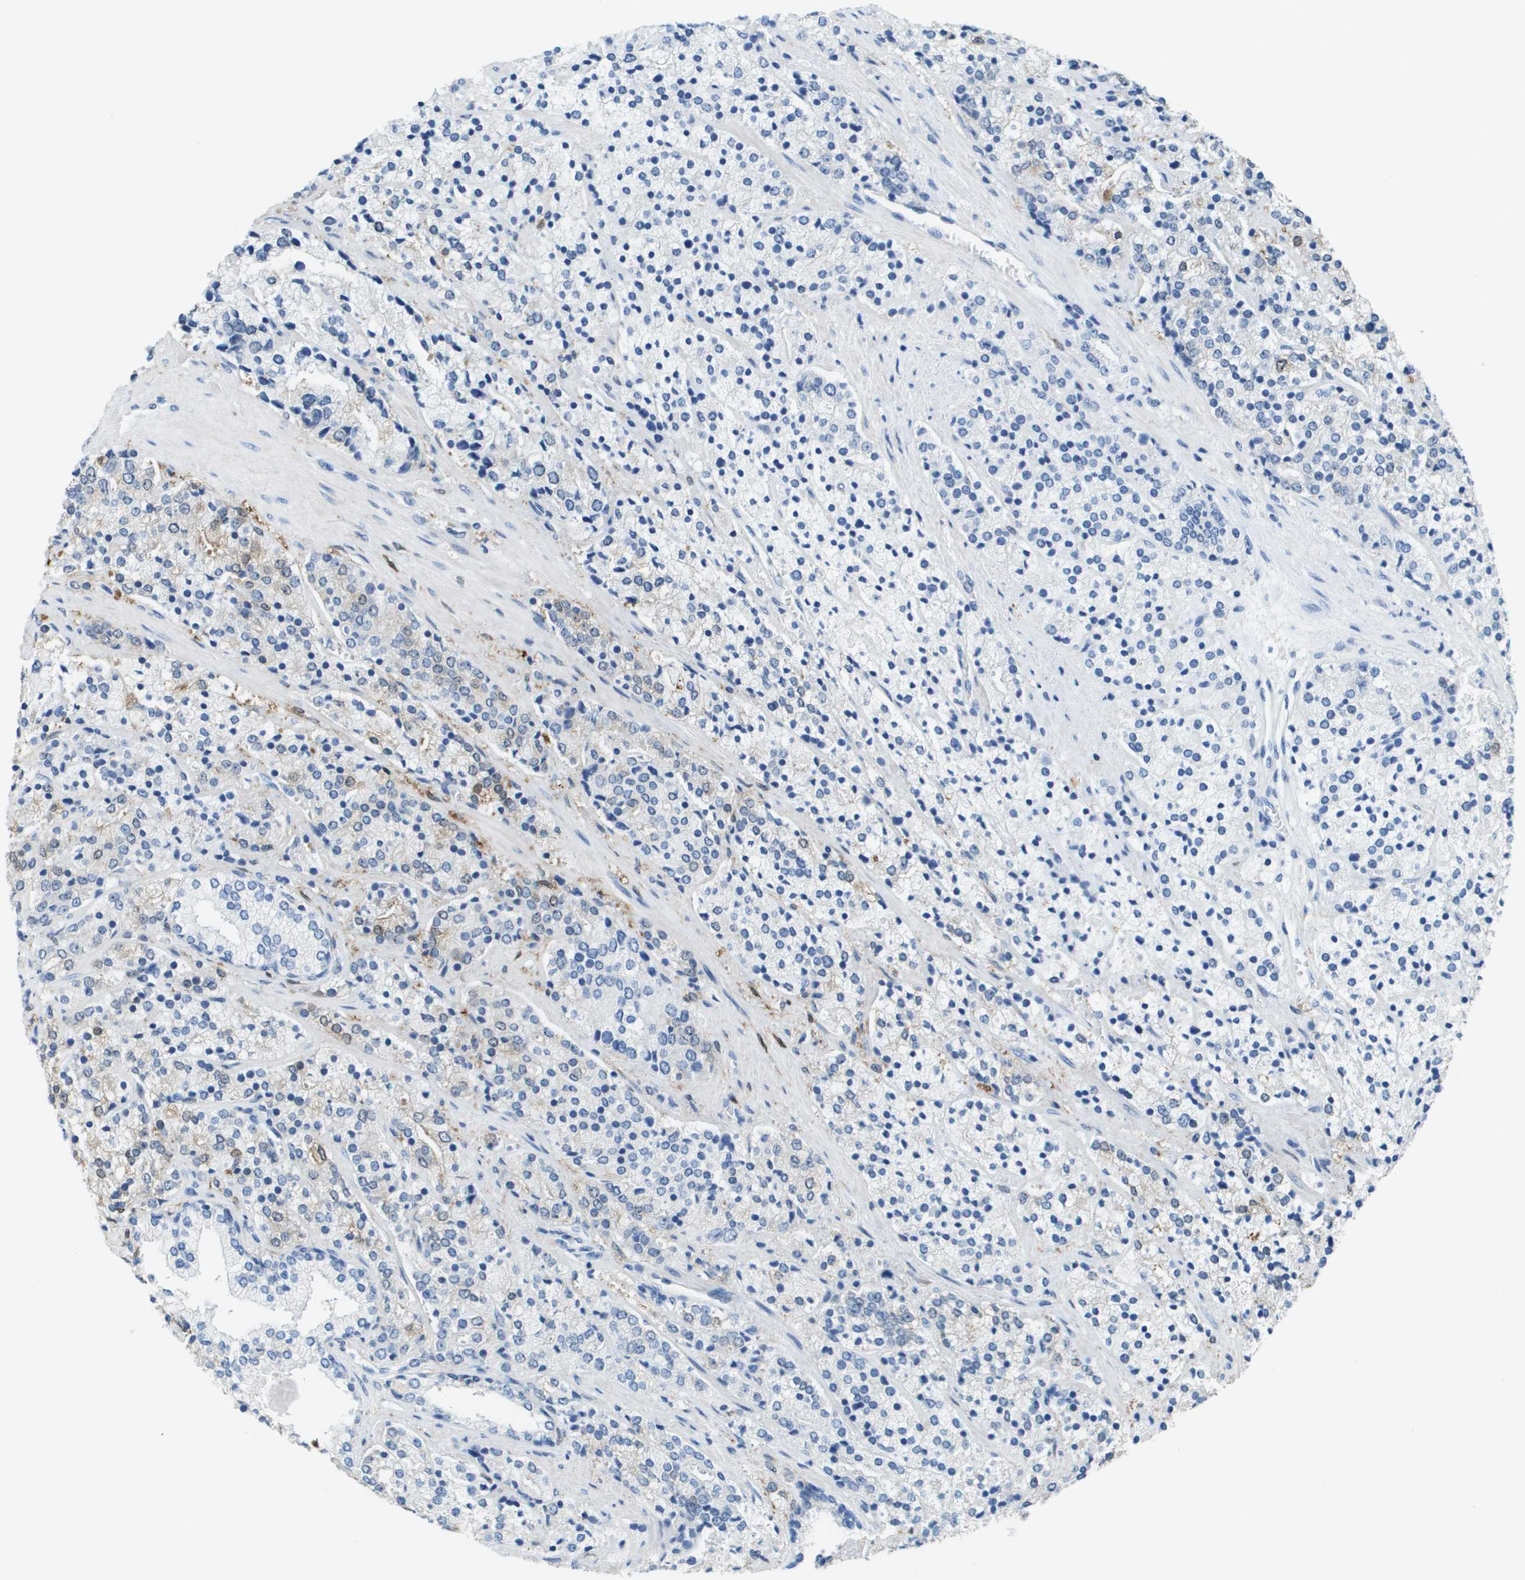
{"staining": {"intensity": "negative", "quantity": "none", "location": "none"}, "tissue": "prostate cancer", "cell_type": "Tumor cells", "image_type": "cancer", "snomed": [{"axis": "morphology", "description": "Adenocarcinoma, High grade"}, {"axis": "topography", "description": "Prostate"}], "caption": "Immunohistochemistry histopathology image of prostate adenocarcinoma (high-grade) stained for a protein (brown), which shows no staining in tumor cells. The staining is performed using DAB brown chromogen with nuclei counter-stained in using hematoxylin.", "gene": "FABP5", "patient": {"sex": "male", "age": 71}}